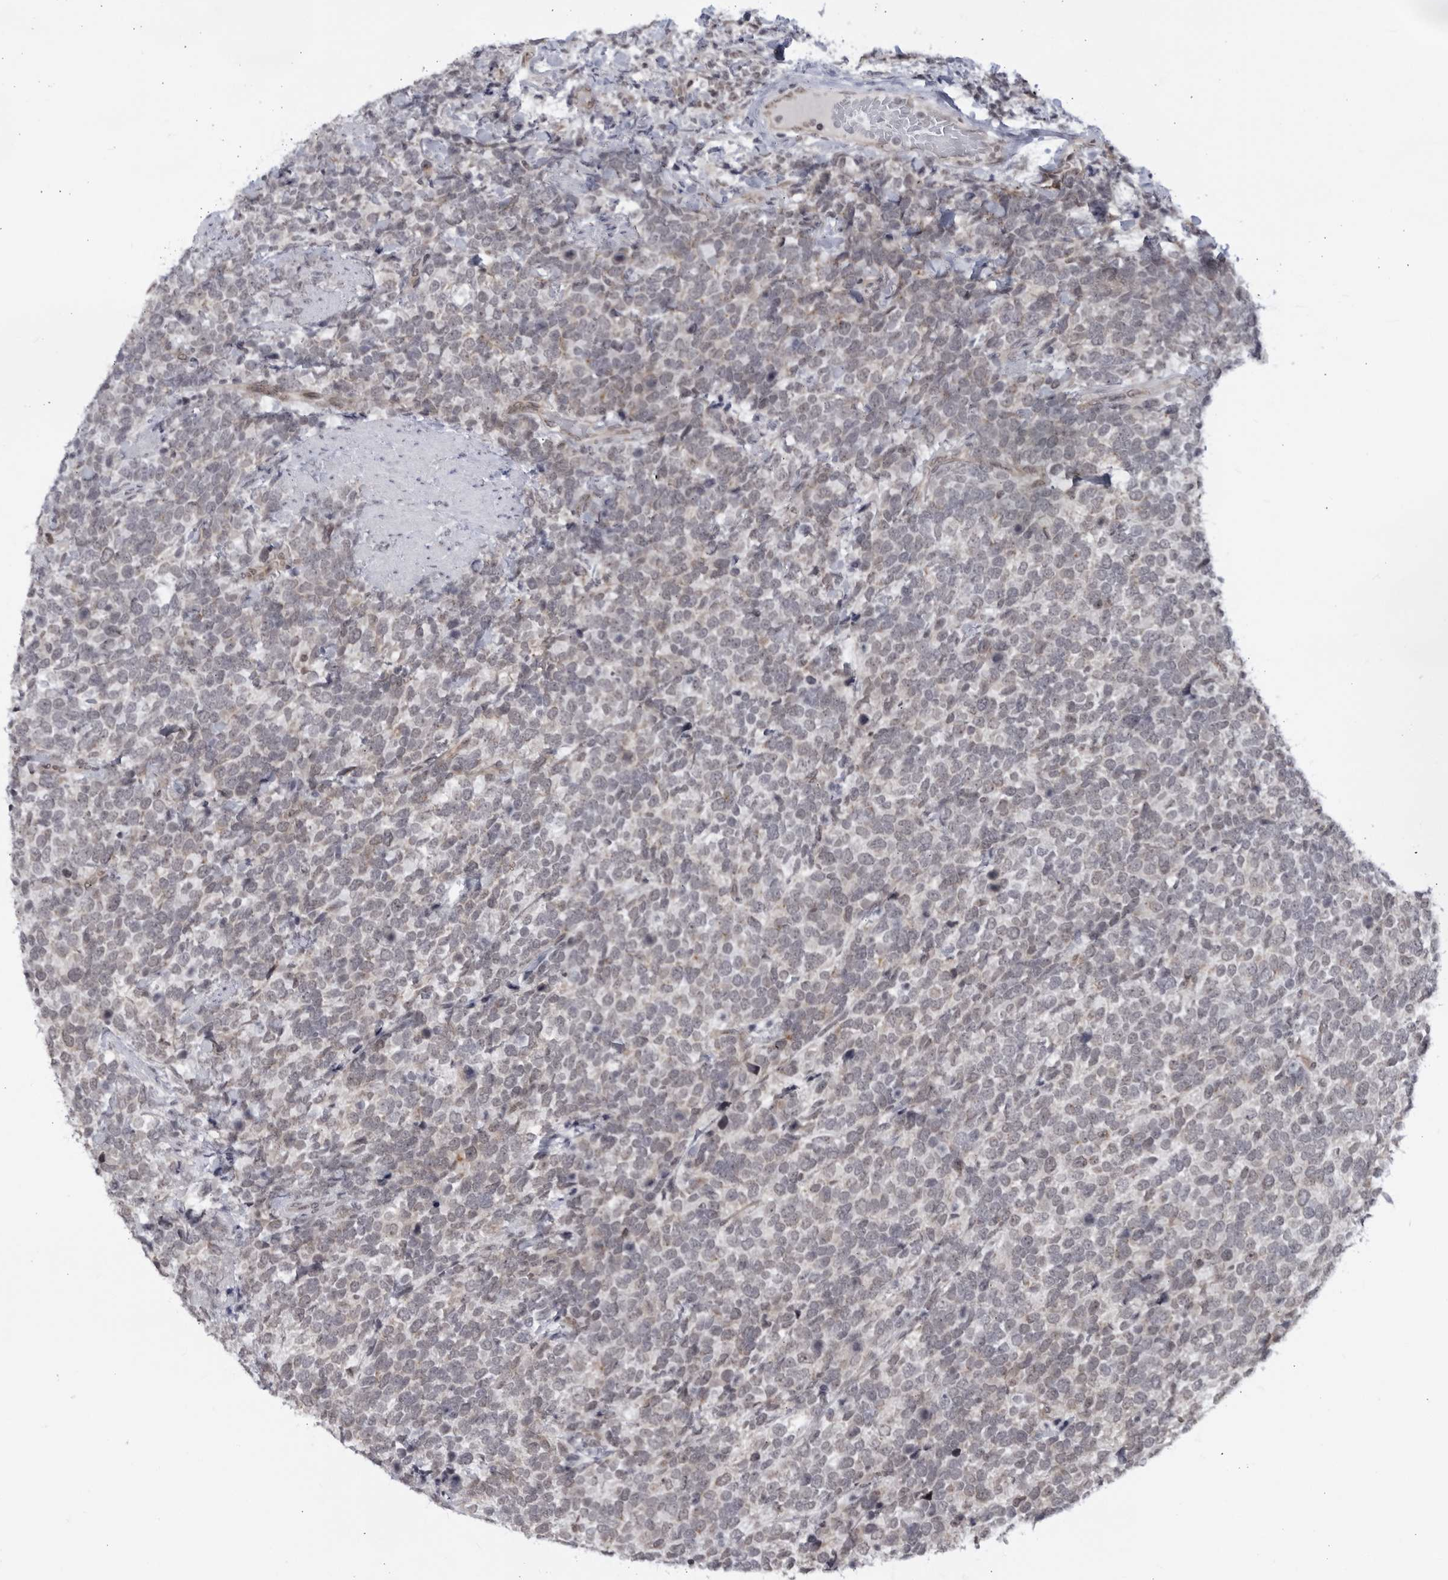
{"staining": {"intensity": "negative", "quantity": "none", "location": "none"}, "tissue": "urothelial cancer", "cell_type": "Tumor cells", "image_type": "cancer", "snomed": [{"axis": "morphology", "description": "Urothelial carcinoma, High grade"}, {"axis": "topography", "description": "Urinary bladder"}], "caption": "IHC of urothelial cancer reveals no staining in tumor cells. (DAB (3,3'-diaminobenzidine) IHC visualized using brightfield microscopy, high magnification).", "gene": "ITGB3BP", "patient": {"sex": "female", "age": 82}}